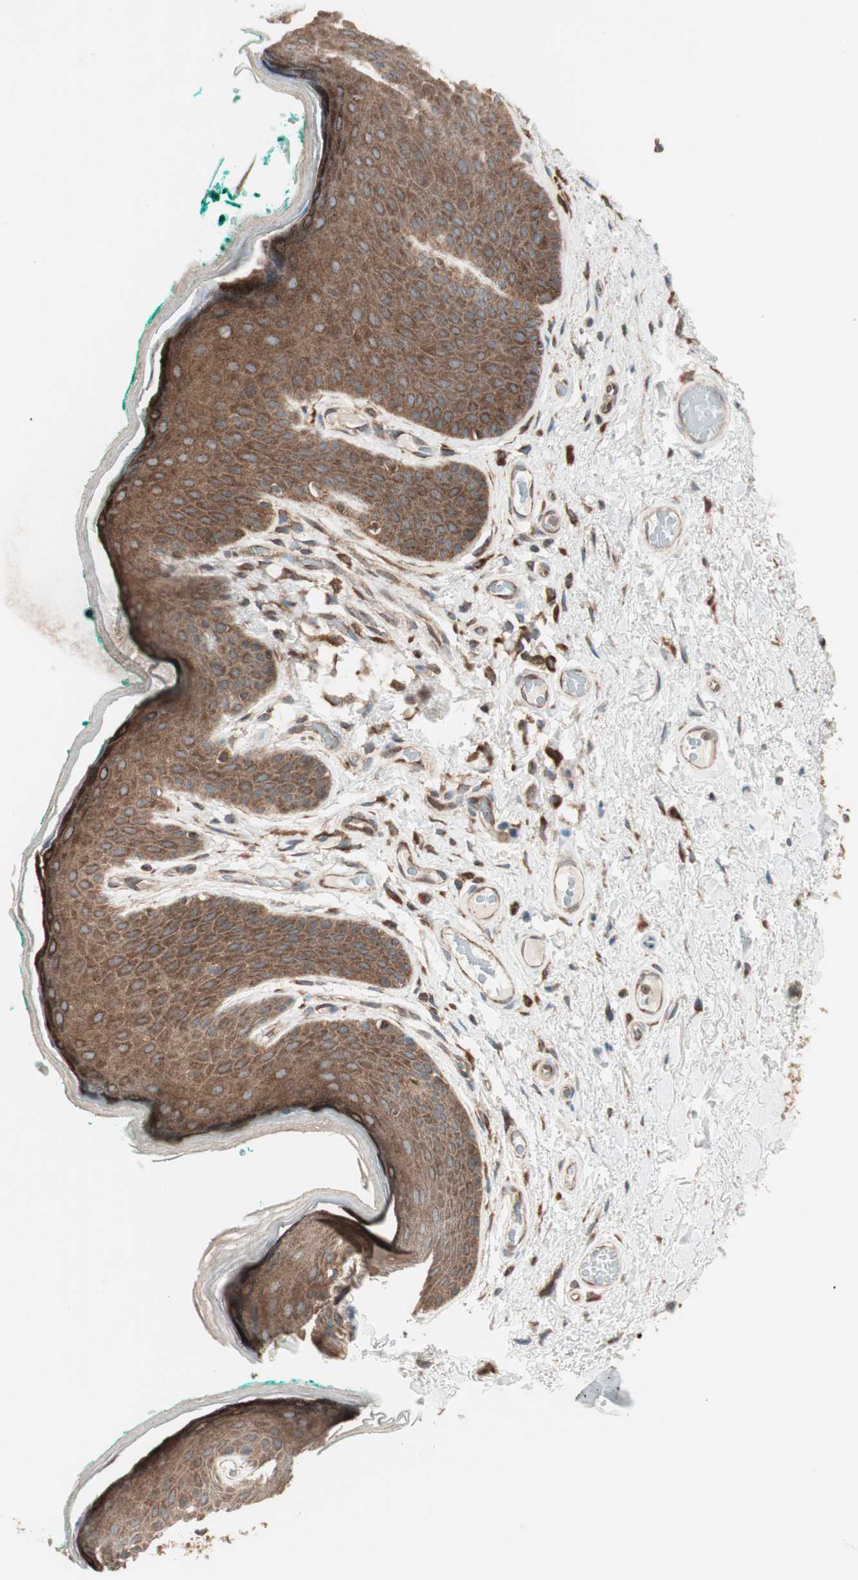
{"staining": {"intensity": "moderate", "quantity": ">75%", "location": "cytoplasmic/membranous"}, "tissue": "skin", "cell_type": "Epidermal cells", "image_type": "normal", "snomed": [{"axis": "morphology", "description": "Normal tissue, NOS"}, {"axis": "topography", "description": "Anal"}], "caption": "A micrograph of human skin stained for a protein shows moderate cytoplasmic/membranous brown staining in epidermal cells.", "gene": "RAB5A", "patient": {"sex": "male", "age": 74}}